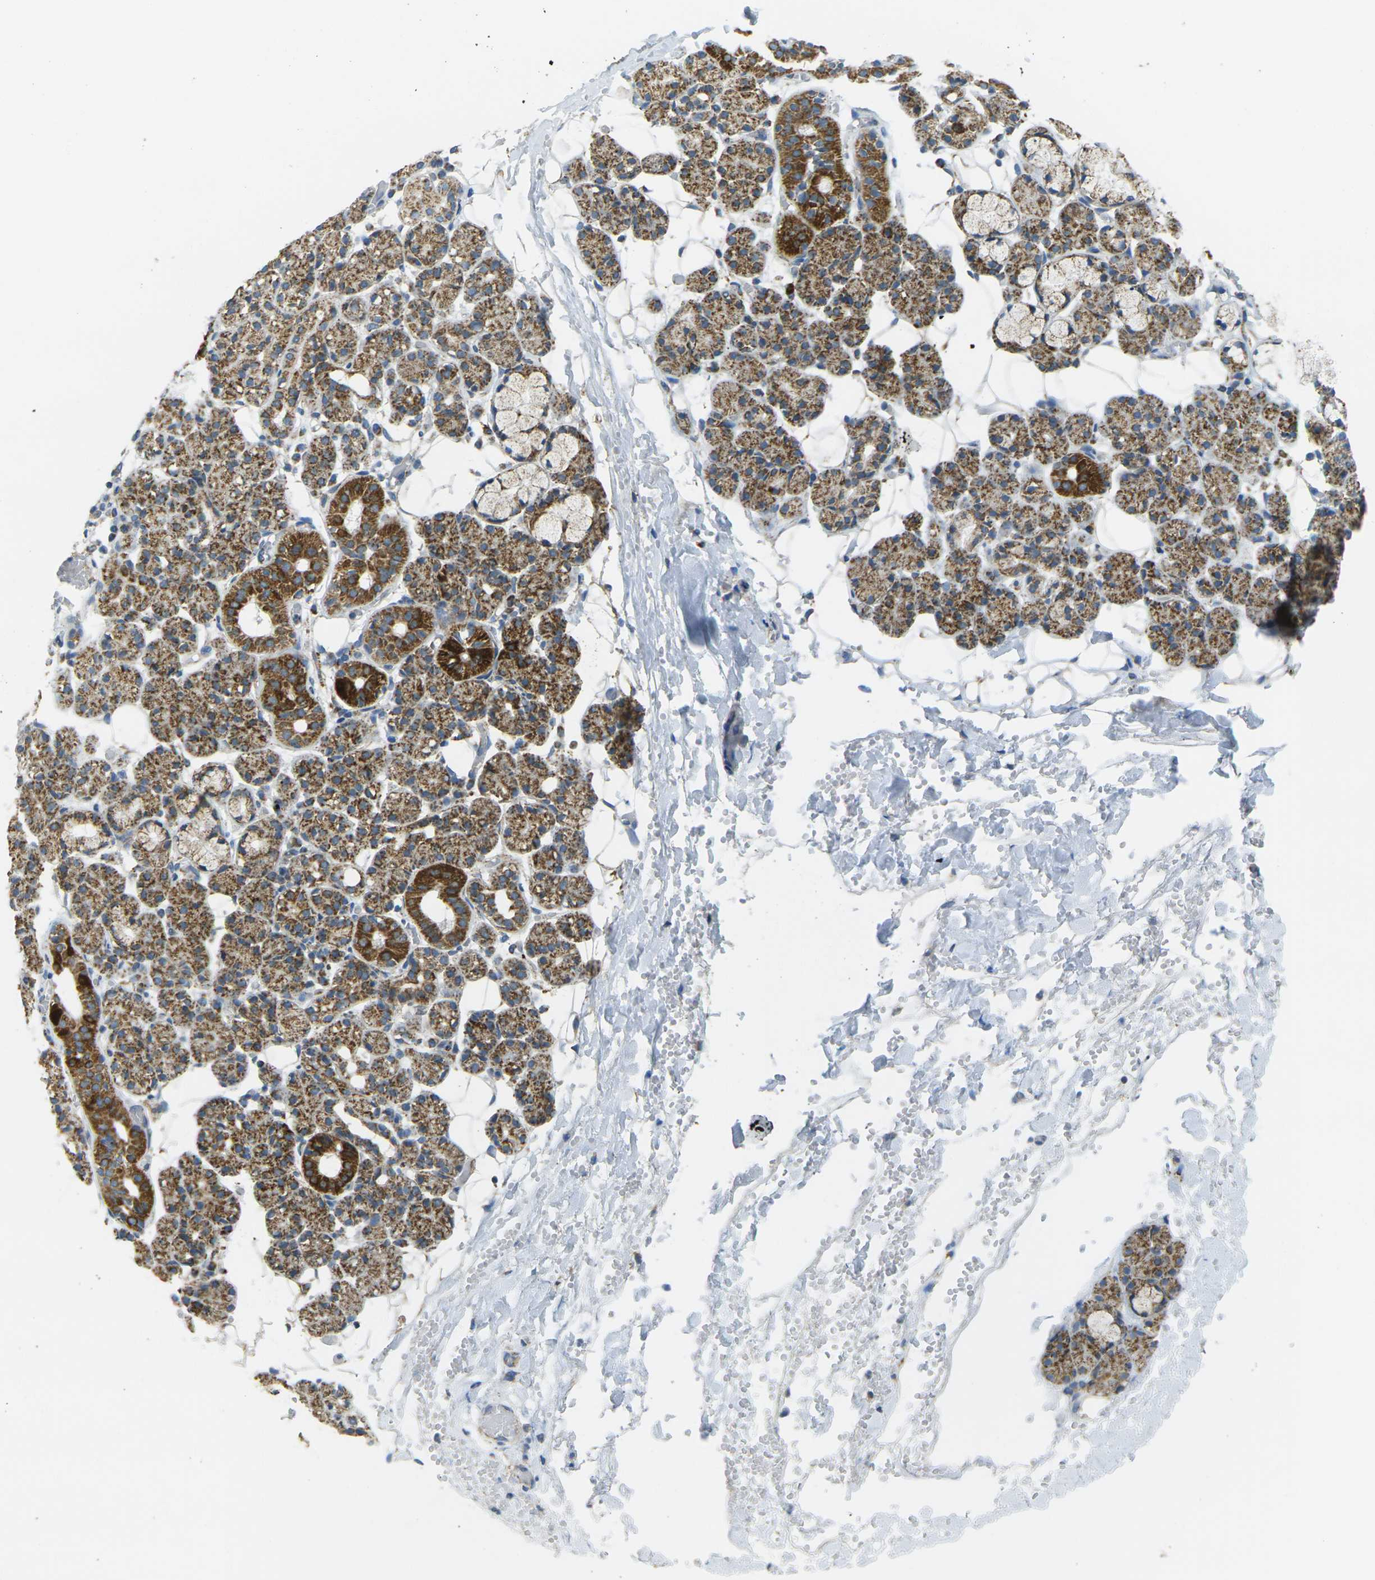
{"staining": {"intensity": "moderate", "quantity": ">75%", "location": "cytoplasmic/membranous"}, "tissue": "salivary gland", "cell_type": "Glandular cells", "image_type": "normal", "snomed": [{"axis": "morphology", "description": "Normal tissue, NOS"}, {"axis": "topography", "description": "Salivary gland"}], "caption": "Immunohistochemistry (IHC) image of normal salivary gland stained for a protein (brown), which shows medium levels of moderate cytoplasmic/membranous positivity in about >75% of glandular cells.", "gene": "CYB5R1", "patient": {"sex": "male", "age": 63}}